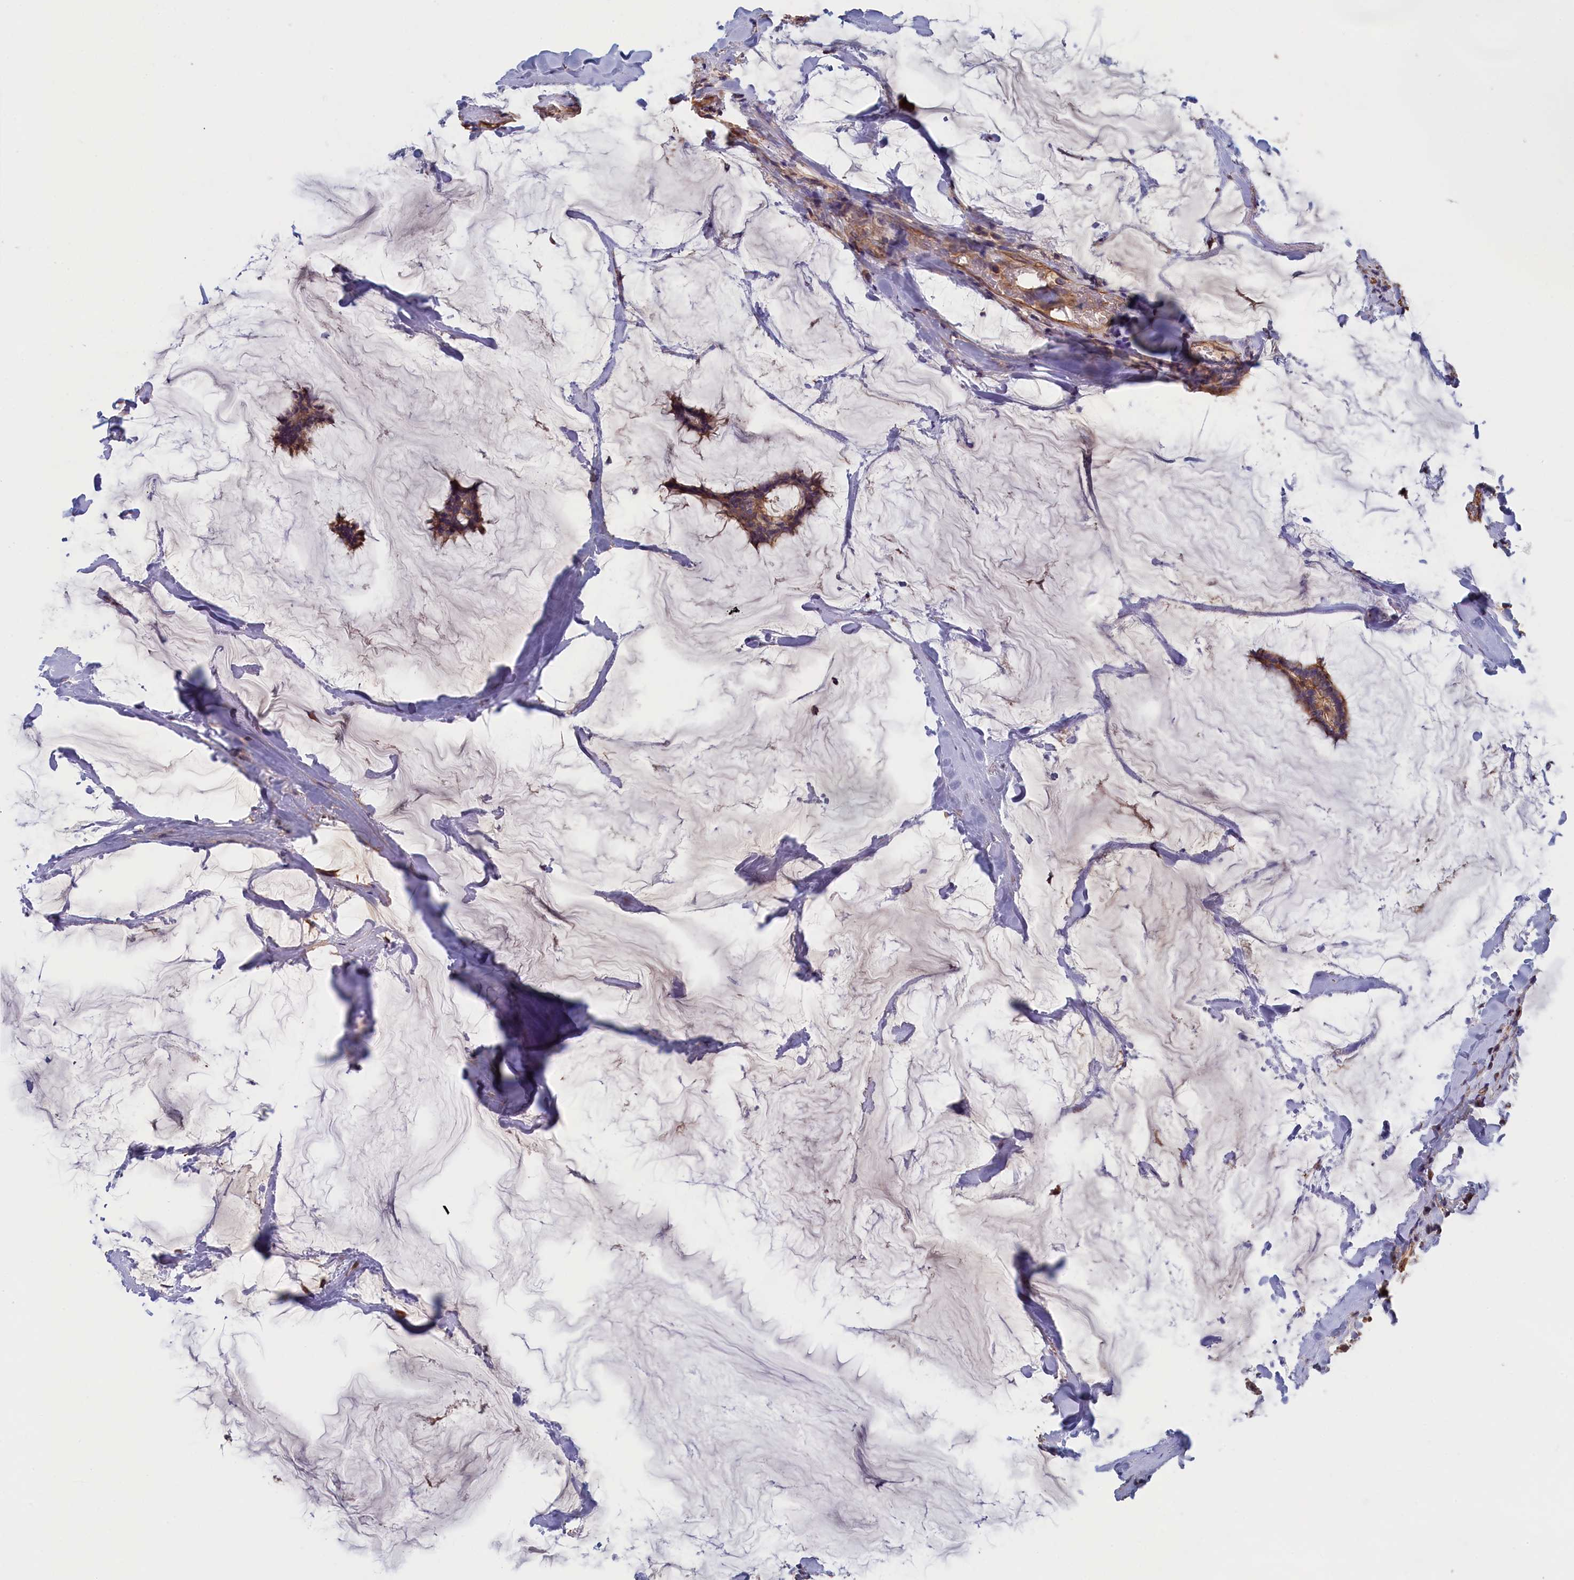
{"staining": {"intensity": "moderate", "quantity": ">75%", "location": "cytoplasmic/membranous"}, "tissue": "breast cancer", "cell_type": "Tumor cells", "image_type": "cancer", "snomed": [{"axis": "morphology", "description": "Duct carcinoma"}, {"axis": "topography", "description": "Breast"}], "caption": "The micrograph displays staining of breast cancer, revealing moderate cytoplasmic/membranous protein expression (brown color) within tumor cells.", "gene": "ANKRD2", "patient": {"sex": "female", "age": 93}}